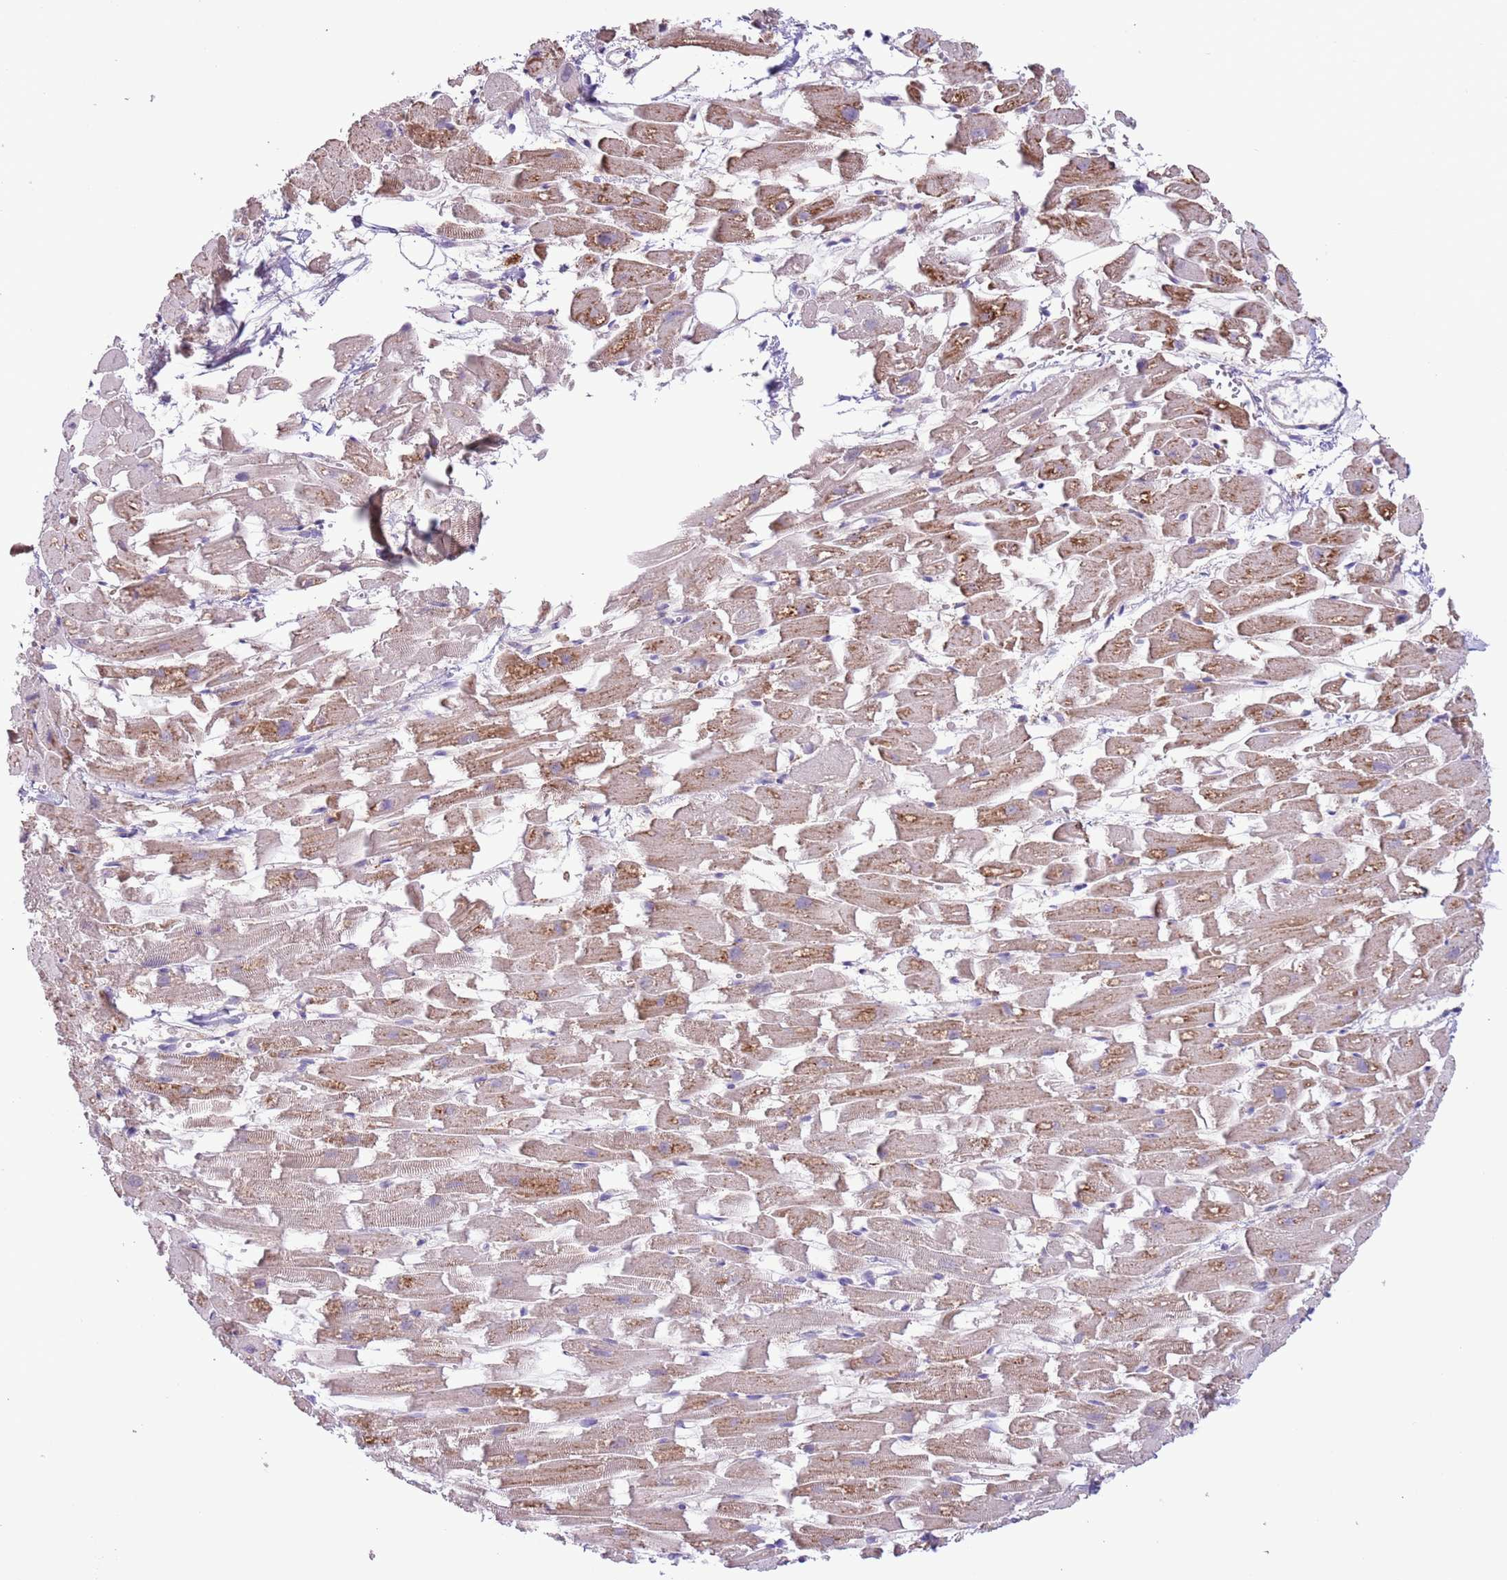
{"staining": {"intensity": "moderate", "quantity": "25%-75%", "location": "cytoplasmic/membranous"}, "tissue": "heart muscle", "cell_type": "Cardiomyocytes", "image_type": "normal", "snomed": [{"axis": "morphology", "description": "Normal tissue, NOS"}, {"axis": "topography", "description": "Heart"}], "caption": "Immunohistochemical staining of normal heart muscle reveals moderate cytoplasmic/membranous protein staining in about 25%-75% of cardiomyocytes.", "gene": "ZNF697", "patient": {"sex": "female", "age": 64}}